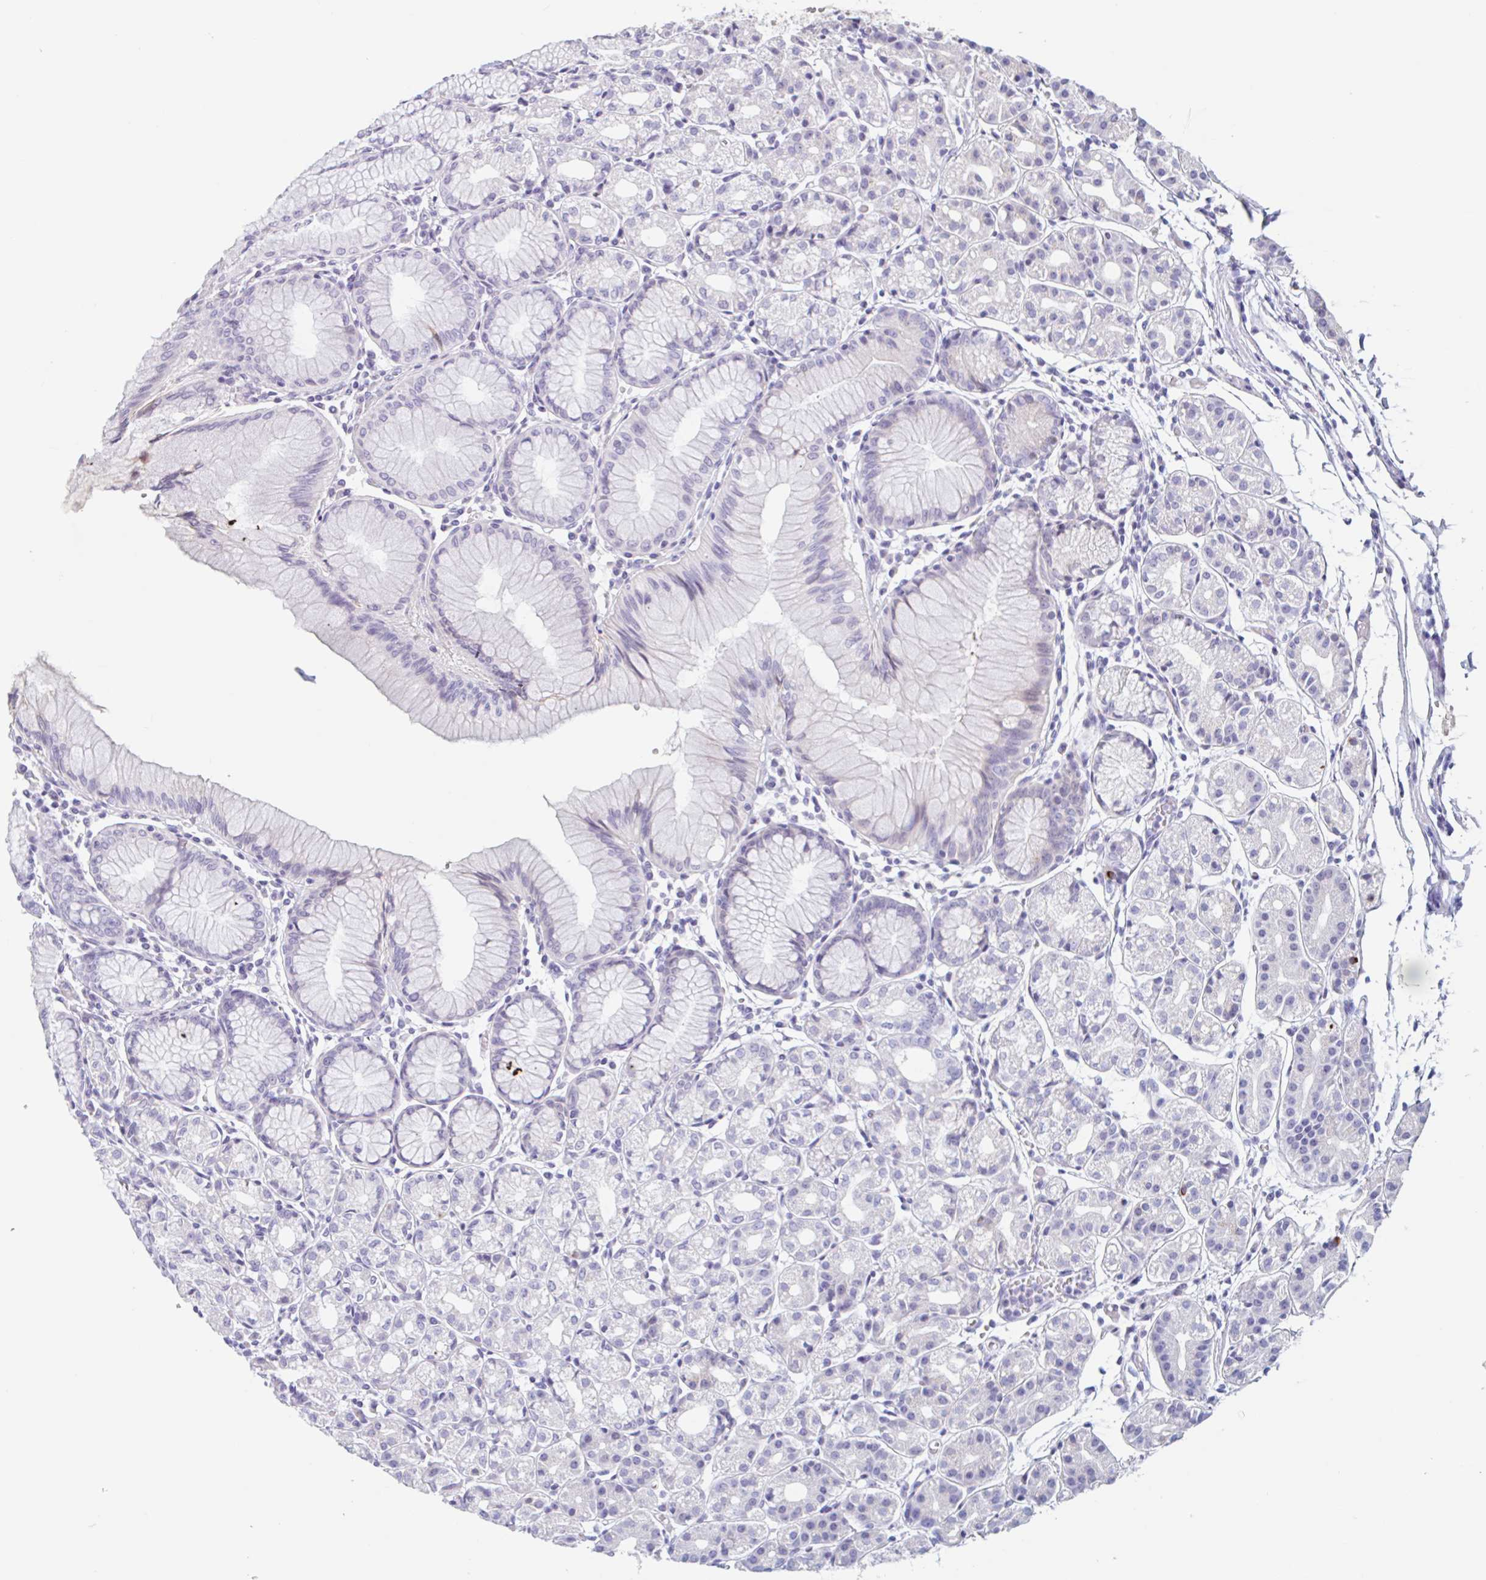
{"staining": {"intensity": "negative", "quantity": "none", "location": "none"}, "tissue": "stomach", "cell_type": "Glandular cells", "image_type": "normal", "snomed": [{"axis": "morphology", "description": "Normal tissue, NOS"}, {"axis": "topography", "description": "Stomach"}], "caption": "Immunohistochemistry micrograph of unremarkable stomach: human stomach stained with DAB (3,3'-diaminobenzidine) shows no significant protein staining in glandular cells.", "gene": "EMC4", "patient": {"sex": "female", "age": 57}}